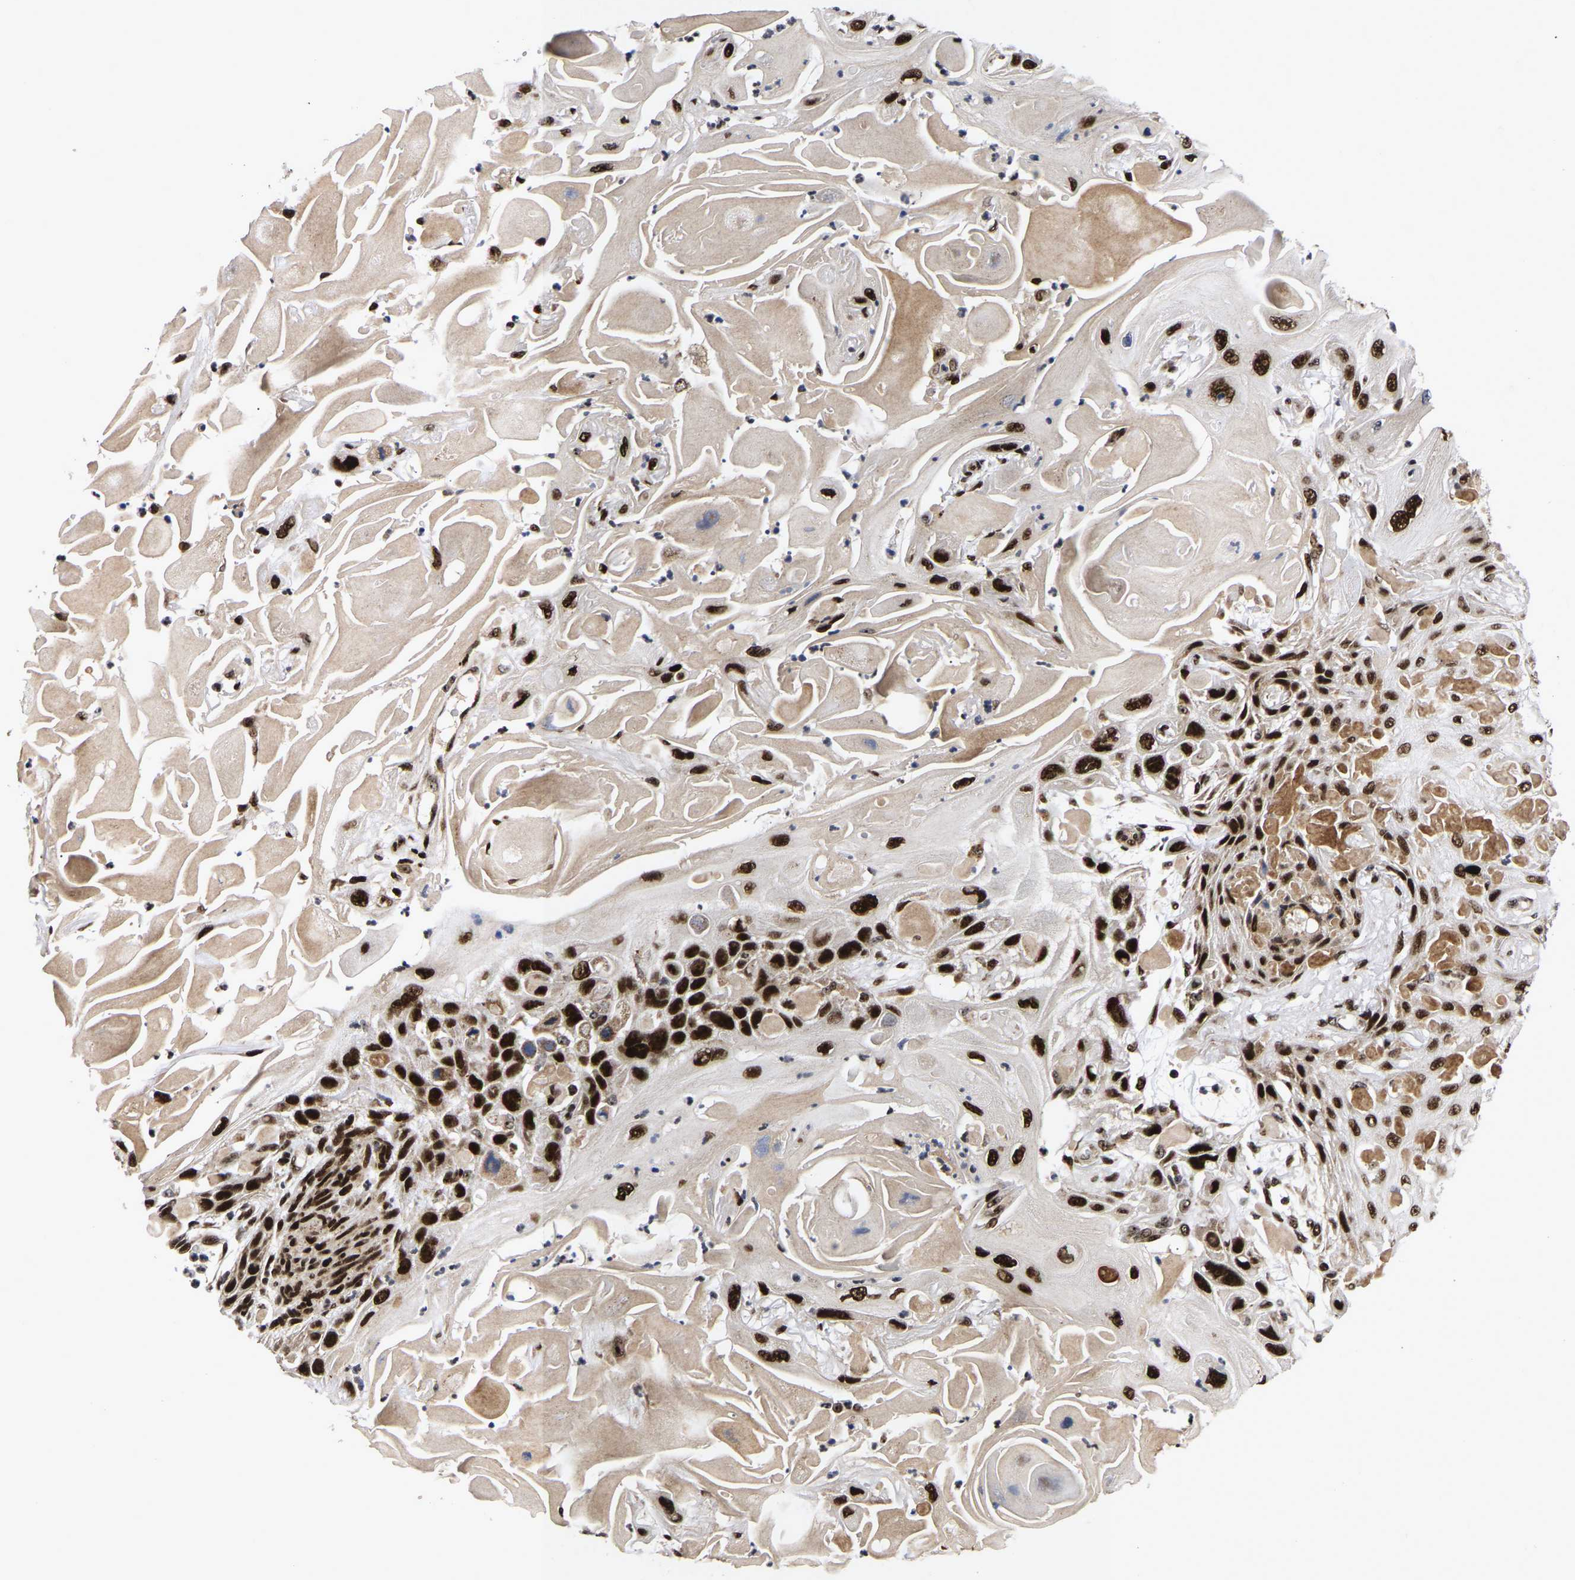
{"staining": {"intensity": "strong", "quantity": ">75%", "location": "nuclear"}, "tissue": "skin cancer", "cell_type": "Tumor cells", "image_type": "cancer", "snomed": [{"axis": "morphology", "description": "Squamous cell carcinoma, NOS"}, {"axis": "topography", "description": "Skin"}], "caption": "Squamous cell carcinoma (skin) stained for a protein shows strong nuclear positivity in tumor cells.", "gene": "JUNB", "patient": {"sex": "female", "age": 77}}